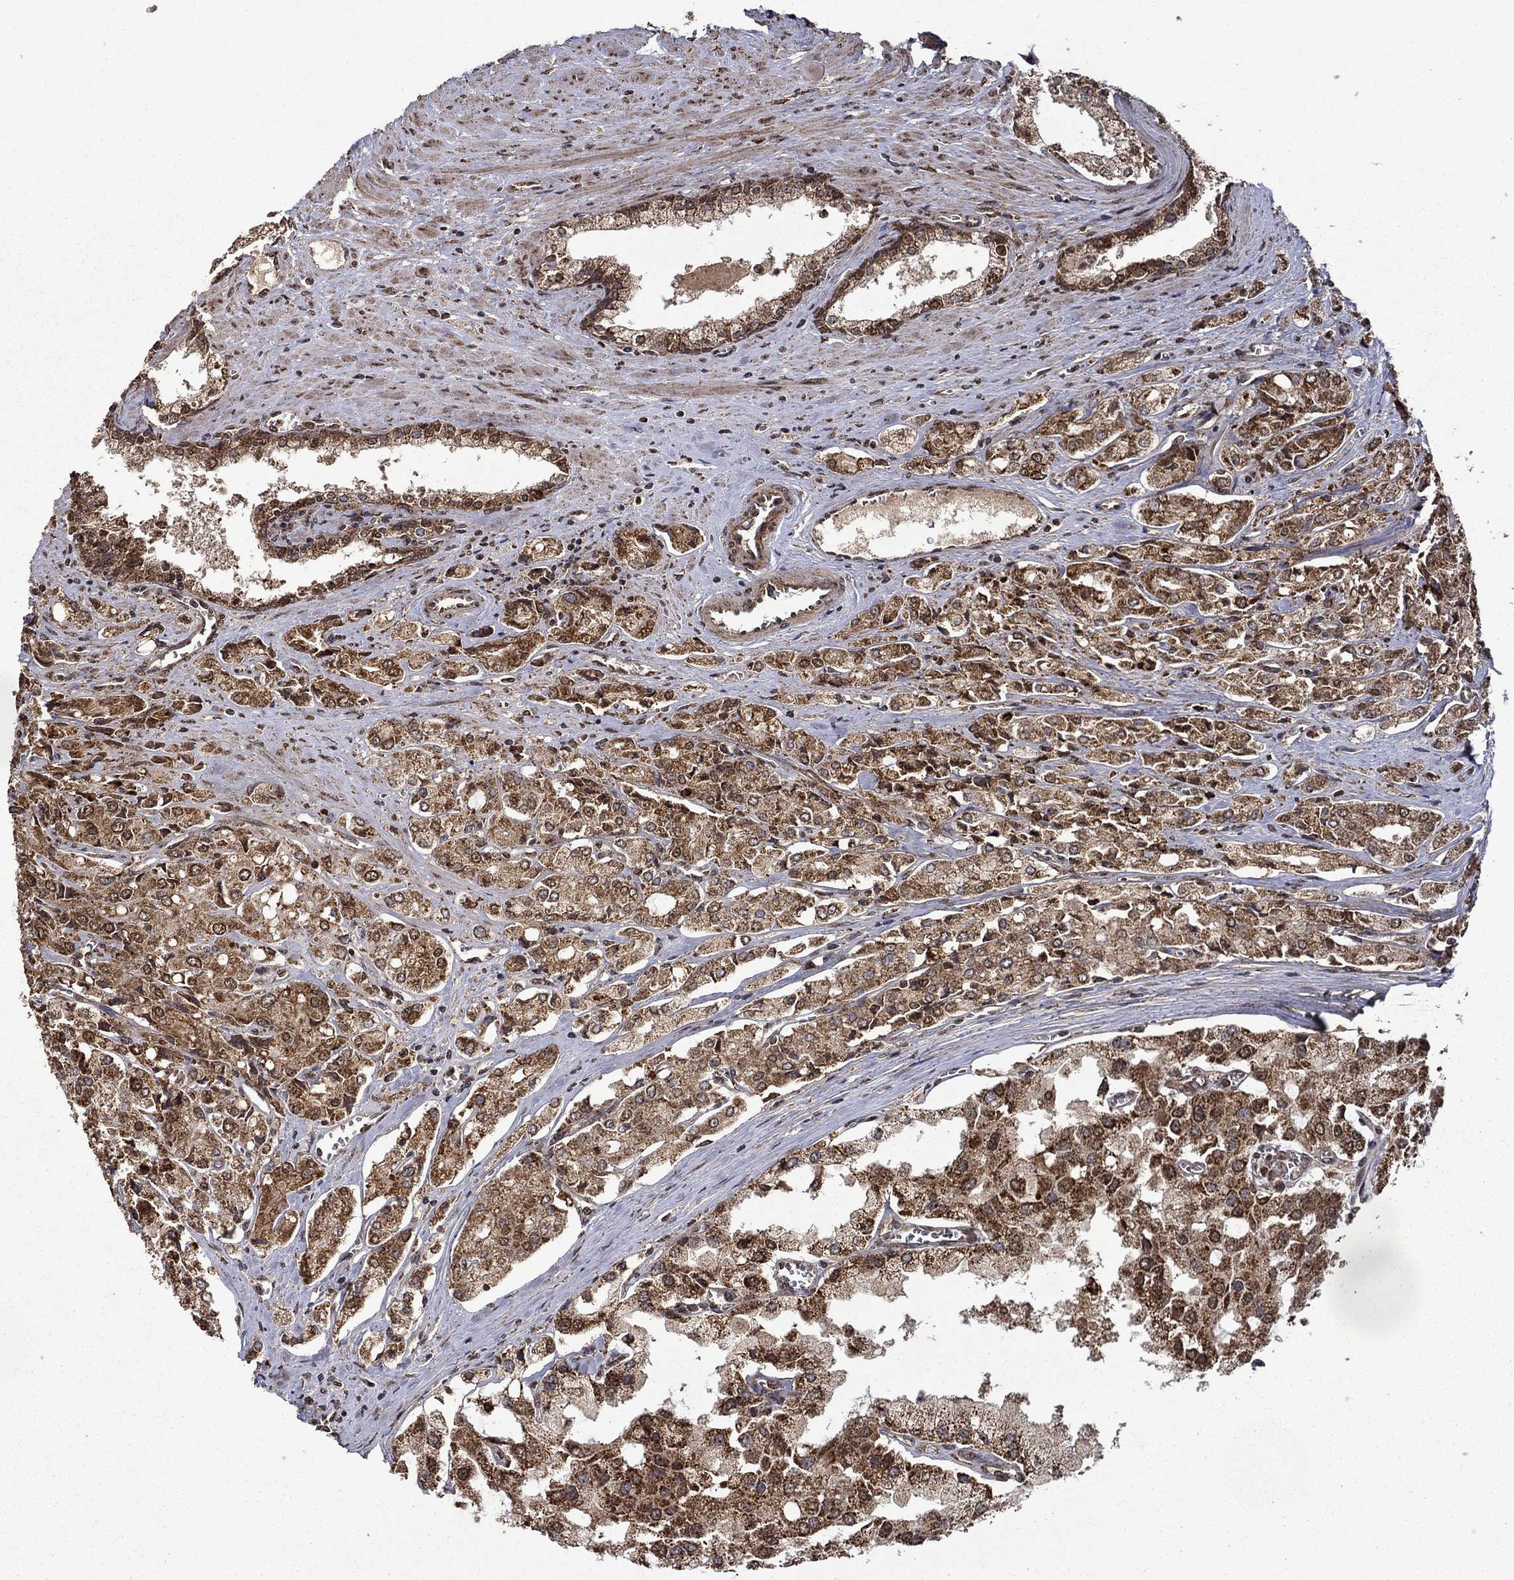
{"staining": {"intensity": "strong", "quantity": ">75%", "location": "cytoplasmic/membranous,nuclear"}, "tissue": "prostate cancer", "cell_type": "Tumor cells", "image_type": "cancer", "snomed": [{"axis": "morphology", "description": "Adenocarcinoma, NOS"}, {"axis": "topography", "description": "Prostate and seminal vesicle, NOS"}, {"axis": "topography", "description": "Prostate"}], "caption": "Immunohistochemistry of prostate cancer (adenocarcinoma) demonstrates high levels of strong cytoplasmic/membranous and nuclear staining in about >75% of tumor cells.", "gene": "ITM2B", "patient": {"sex": "male", "age": 67}}